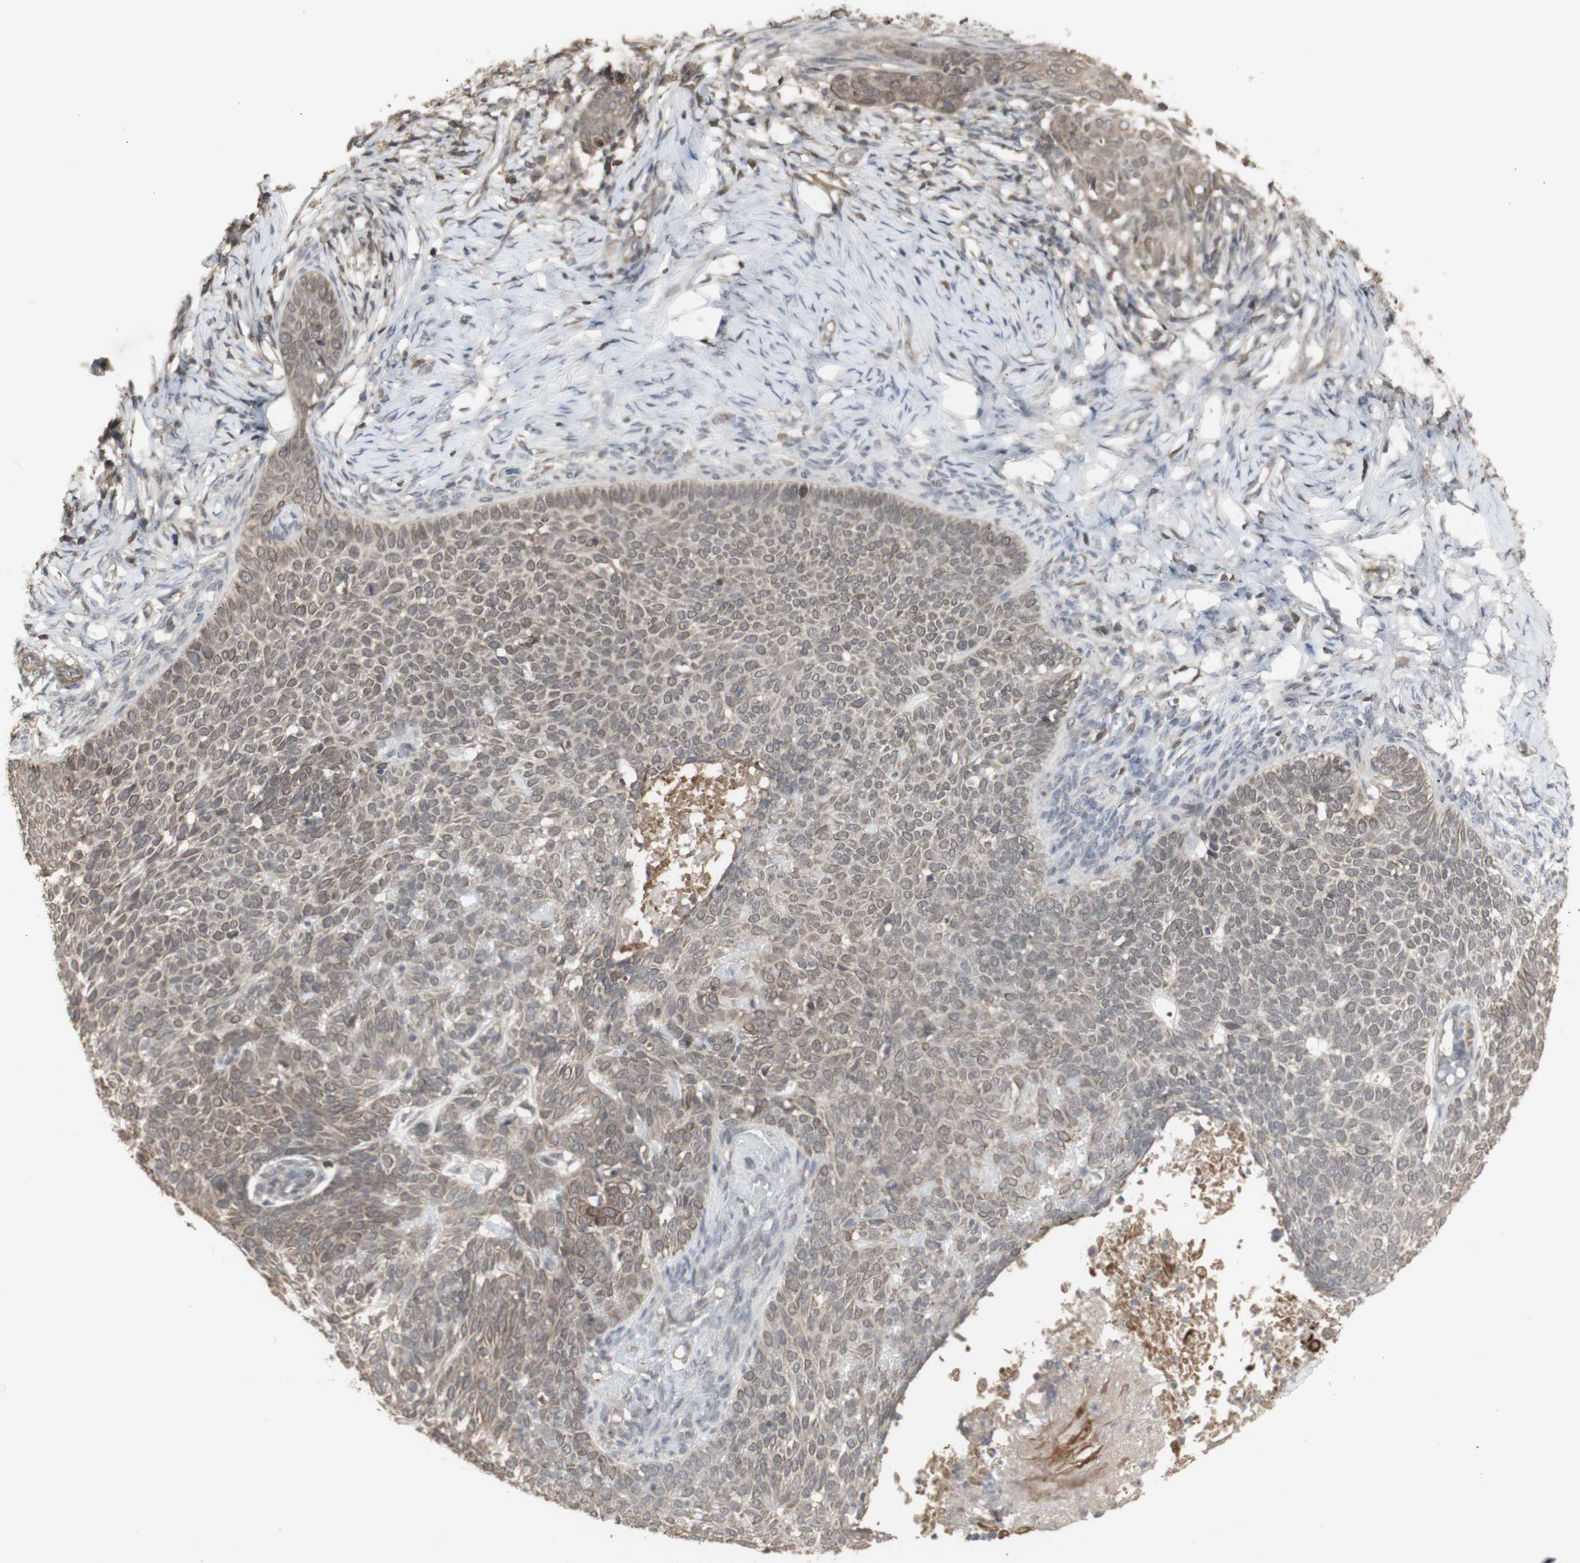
{"staining": {"intensity": "weak", "quantity": ">75%", "location": "cytoplasmic/membranous"}, "tissue": "skin cancer", "cell_type": "Tumor cells", "image_type": "cancer", "snomed": [{"axis": "morphology", "description": "Normal tissue, NOS"}, {"axis": "morphology", "description": "Basal cell carcinoma"}, {"axis": "topography", "description": "Skin"}], "caption": "A low amount of weak cytoplasmic/membranous positivity is present in approximately >75% of tumor cells in basal cell carcinoma (skin) tissue. The staining was performed using DAB, with brown indicating positive protein expression. Nuclei are stained blue with hematoxylin.", "gene": "ALOX12", "patient": {"sex": "male", "age": 87}}